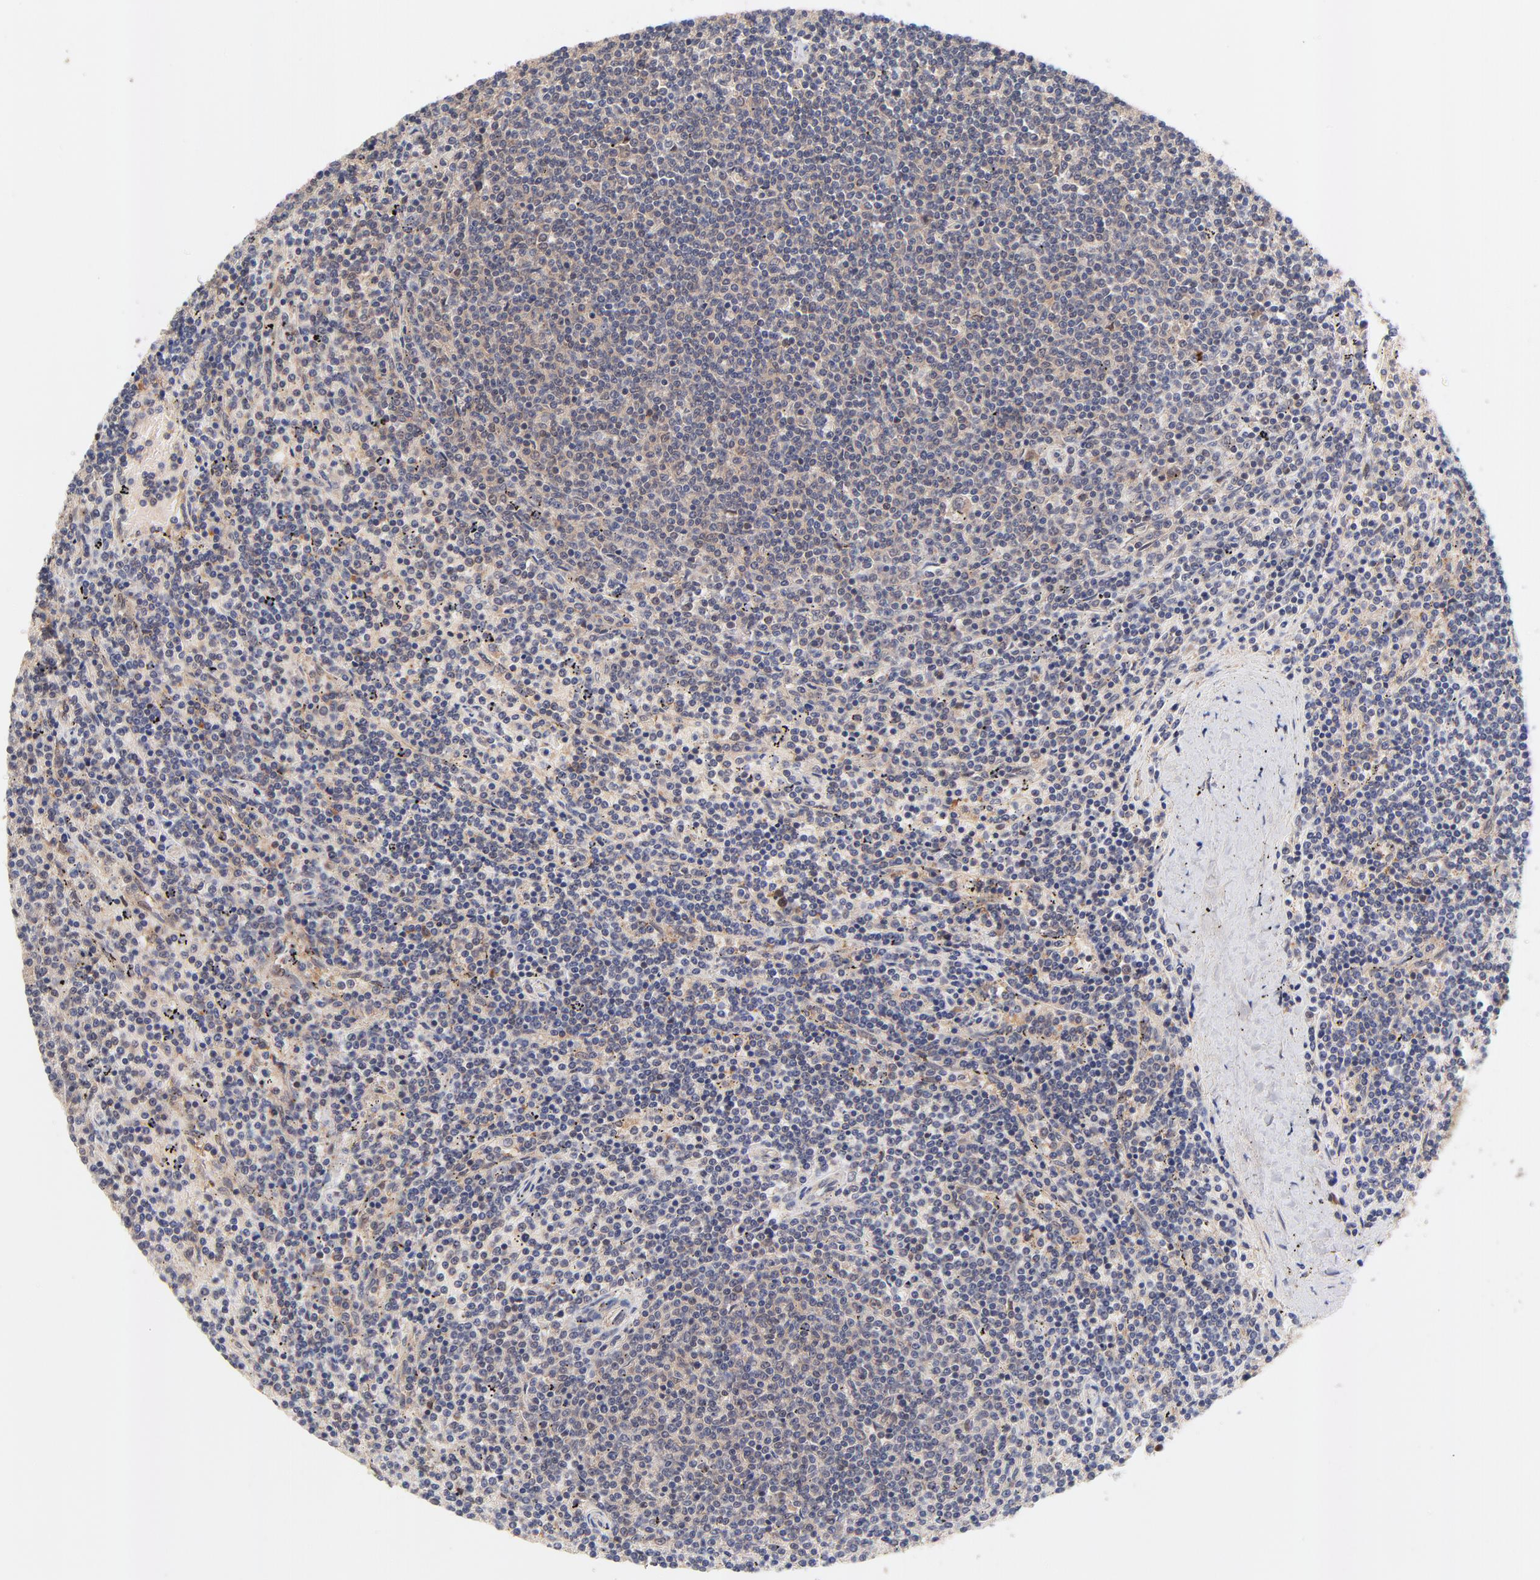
{"staining": {"intensity": "weak", "quantity": "25%-75%", "location": "cytoplasmic/membranous"}, "tissue": "lymphoma", "cell_type": "Tumor cells", "image_type": "cancer", "snomed": [{"axis": "morphology", "description": "Malignant lymphoma, non-Hodgkin's type, Low grade"}, {"axis": "topography", "description": "Spleen"}], "caption": "A histopathology image showing weak cytoplasmic/membranous expression in about 25%-75% of tumor cells in low-grade malignant lymphoma, non-Hodgkin's type, as visualized by brown immunohistochemical staining.", "gene": "TXNL1", "patient": {"sex": "female", "age": 50}}